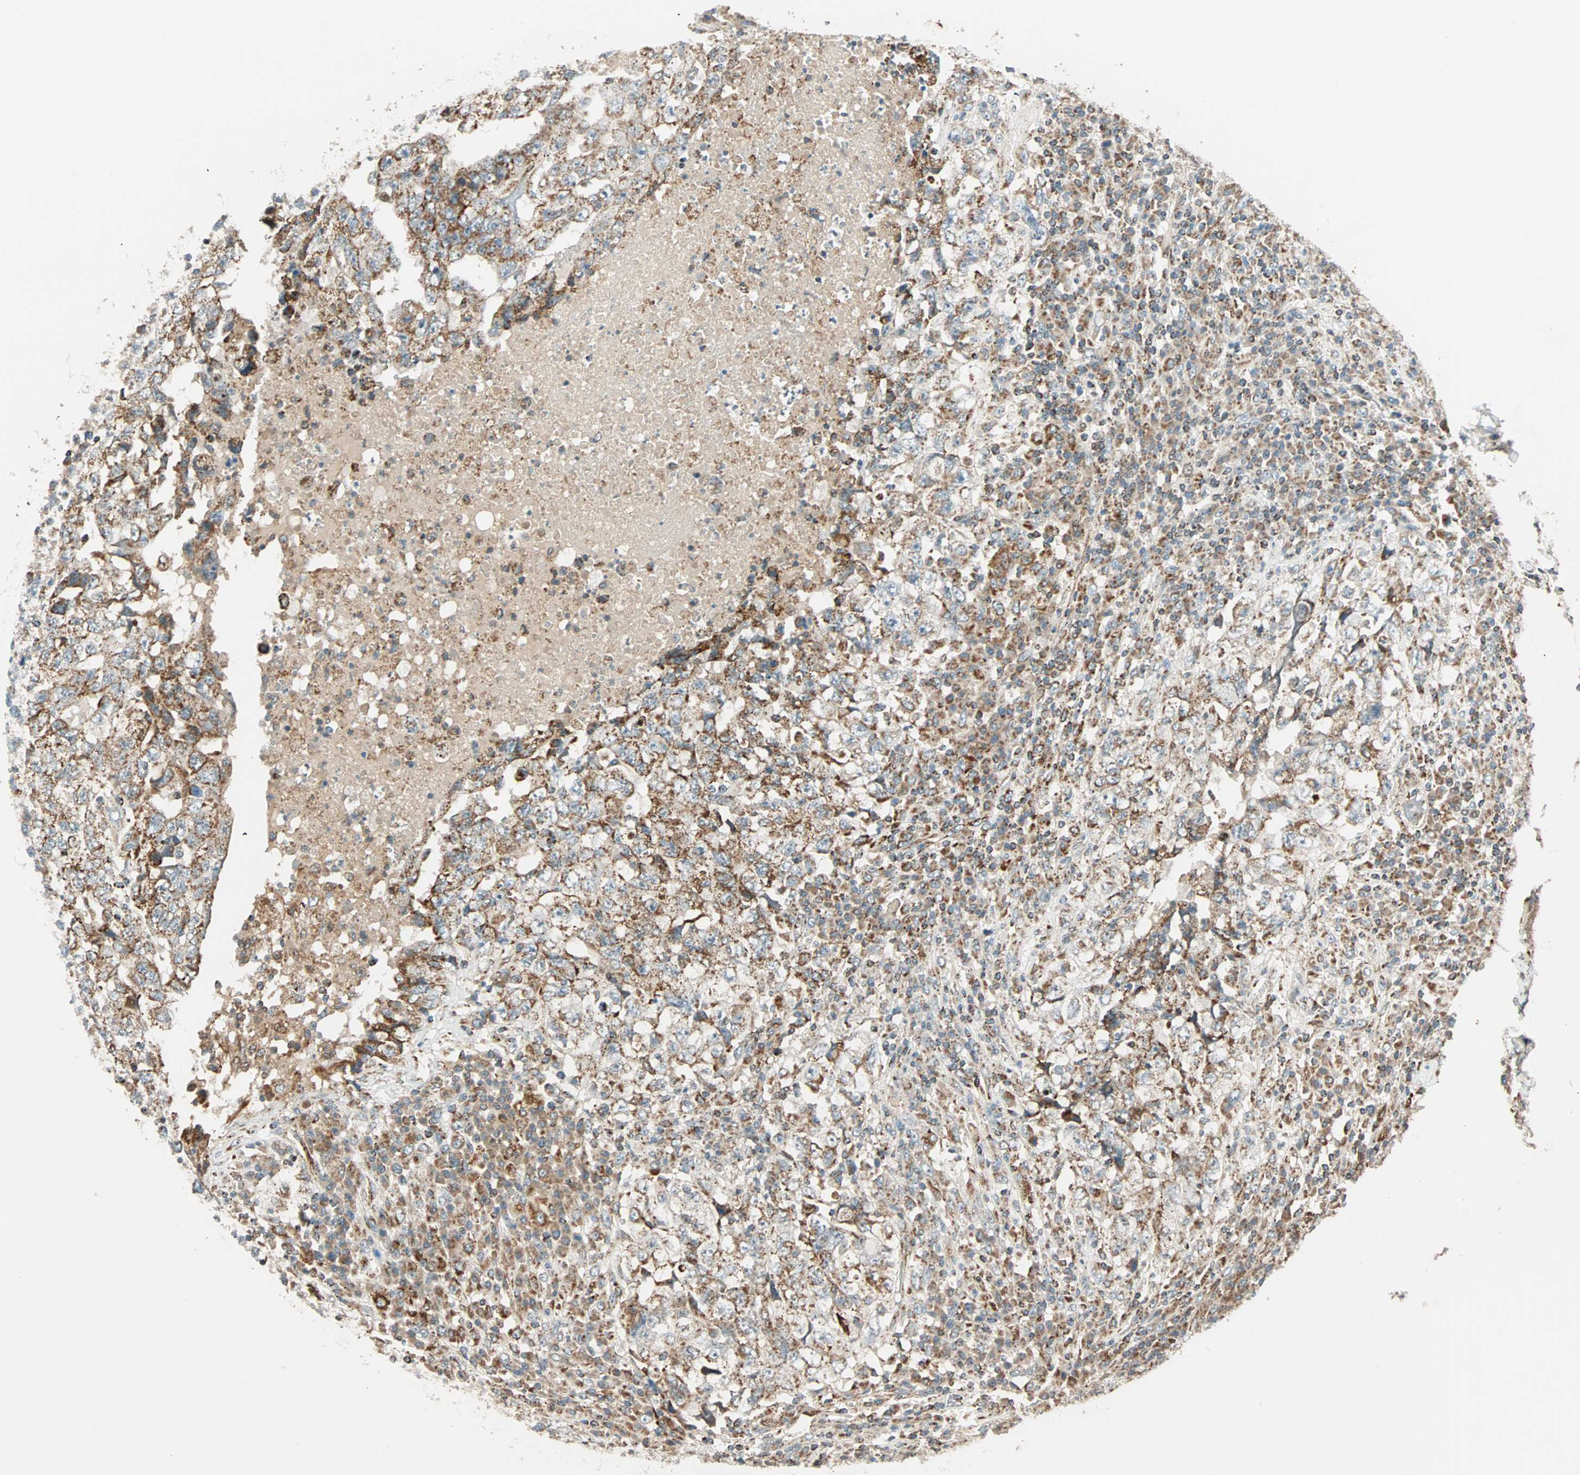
{"staining": {"intensity": "weak", "quantity": ">75%", "location": "cytoplasmic/membranous"}, "tissue": "testis cancer", "cell_type": "Tumor cells", "image_type": "cancer", "snomed": [{"axis": "morphology", "description": "Necrosis, NOS"}, {"axis": "morphology", "description": "Carcinoma, Embryonal, NOS"}, {"axis": "topography", "description": "Testis"}], "caption": "A brown stain shows weak cytoplasmic/membranous staining of a protein in testis cancer tumor cells.", "gene": "SPRY4", "patient": {"sex": "male", "age": 19}}